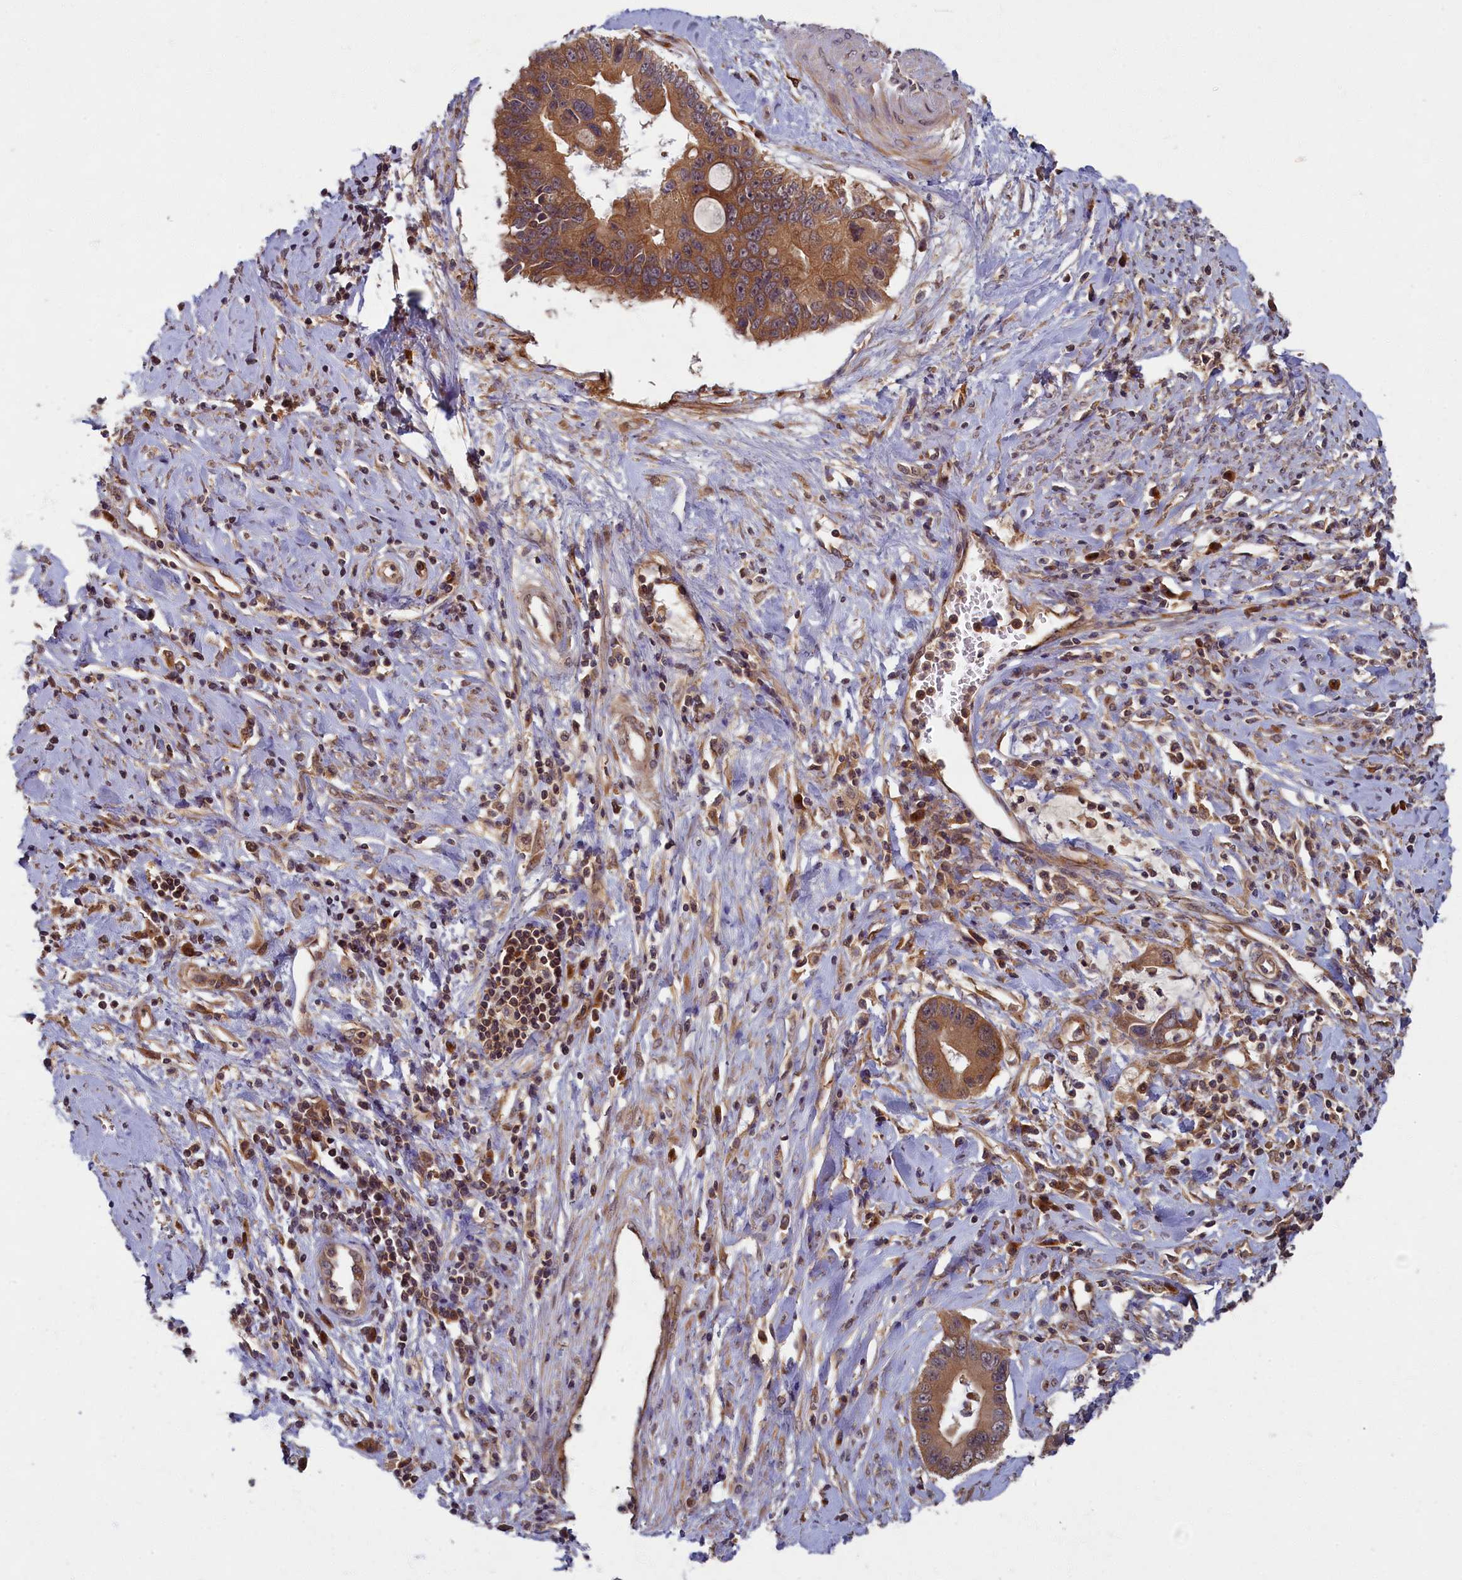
{"staining": {"intensity": "moderate", "quantity": ">75%", "location": "cytoplasmic/membranous"}, "tissue": "cervical cancer", "cell_type": "Tumor cells", "image_type": "cancer", "snomed": [{"axis": "morphology", "description": "Adenocarcinoma, NOS"}, {"axis": "topography", "description": "Cervix"}], "caption": "Brown immunohistochemical staining in human cervical cancer displays moderate cytoplasmic/membranous staining in approximately >75% of tumor cells.", "gene": "BICD1", "patient": {"sex": "female", "age": 44}}